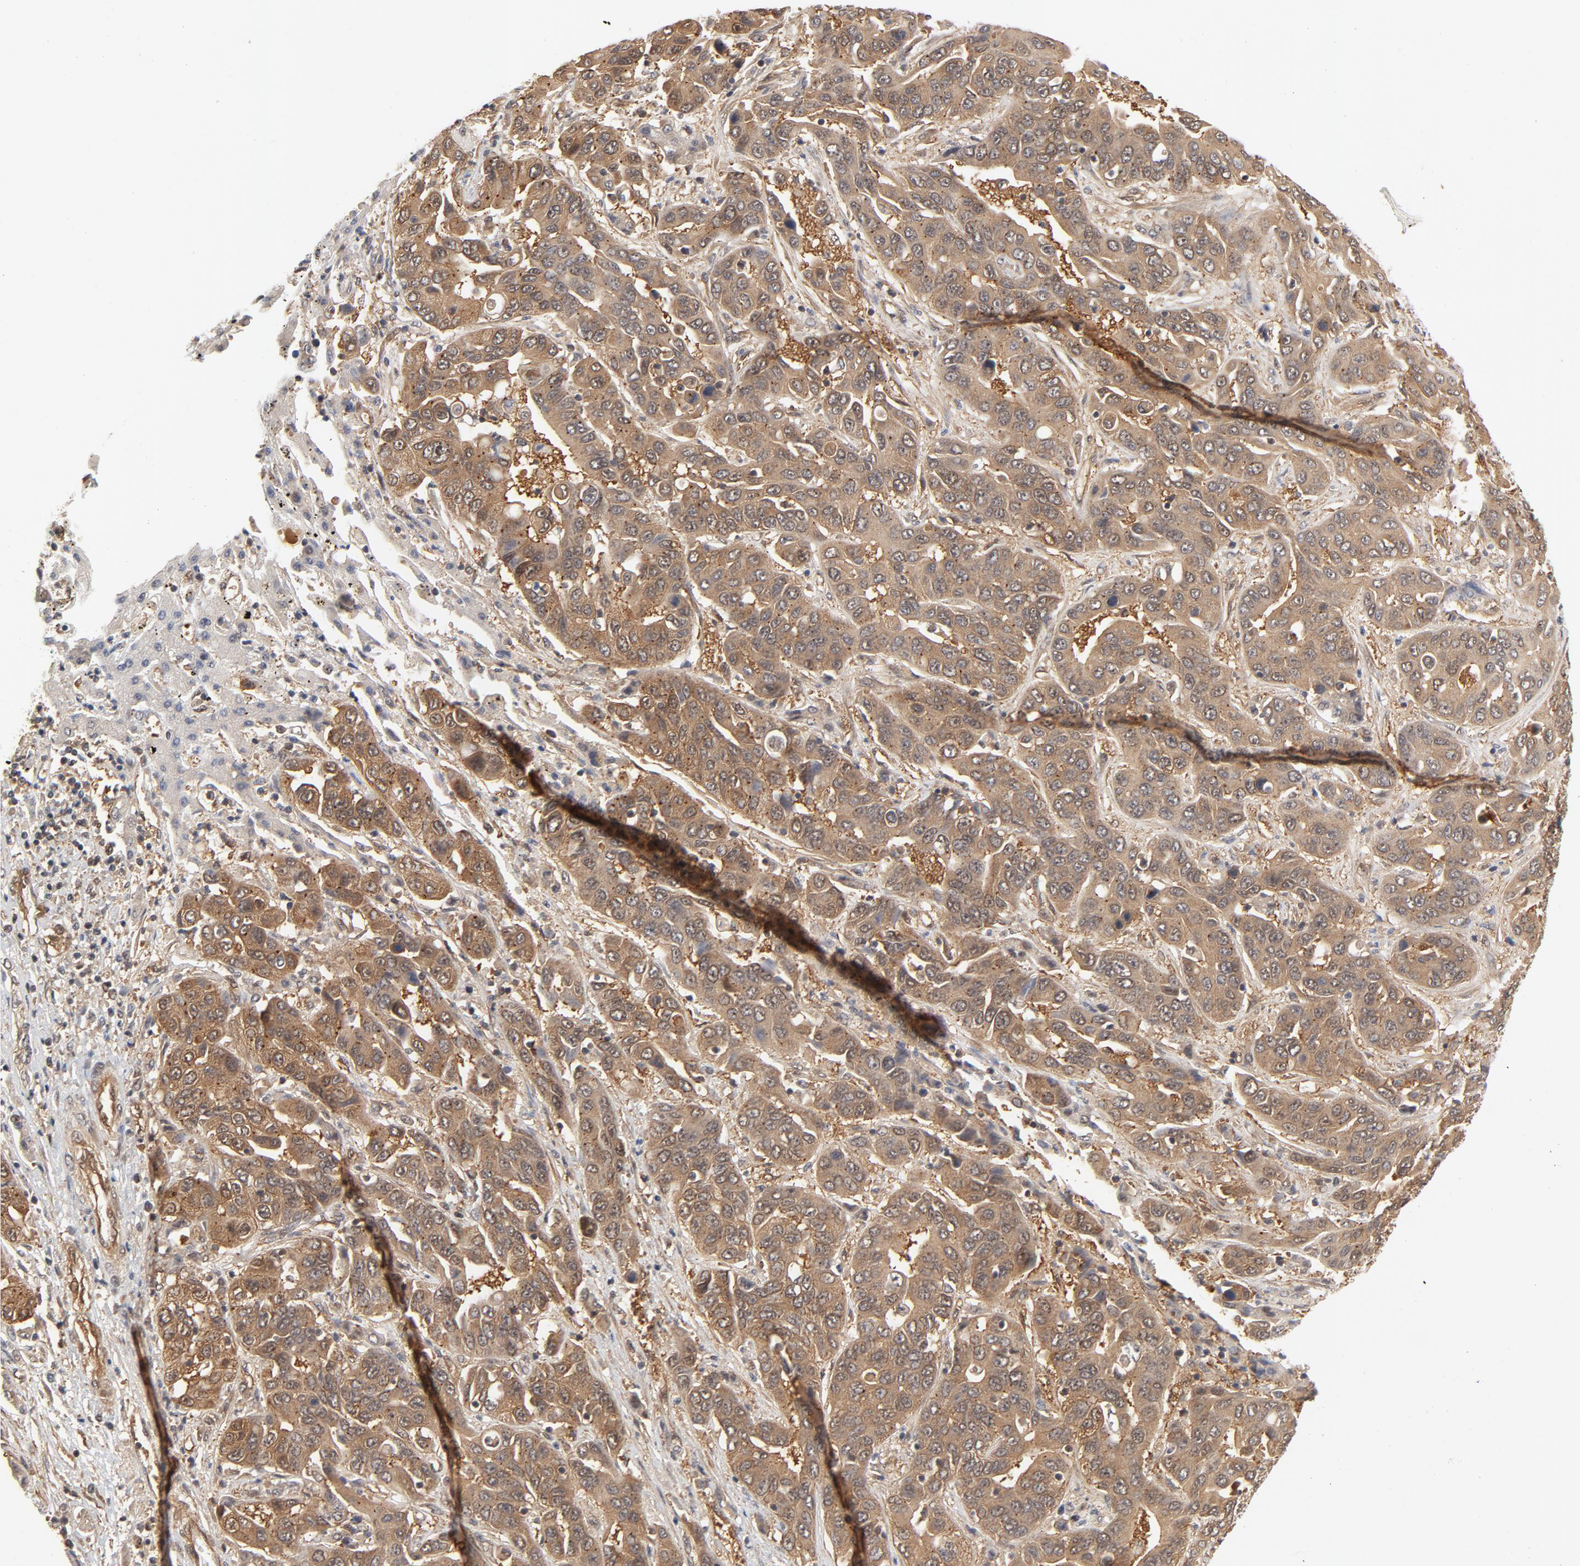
{"staining": {"intensity": "moderate", "quantity": ">75%", "location": "cytoplasmic/membranous"}, "tissue": "liver cancer", "cell_type": "Tumor cells", "image_type": "cancer", "snomed": [{"axis": "morphology", "description": "Cholangiocarcinoma"}, {"axis": "topography", "description": "Liver"}], "caption": "The micrograph reveals a brown stain indicating the presence of a protein in the cytoplasmic/membranous of tumor cells in liver cancer.", "gene": "CDC37", "patient": {"sex": "female", "age": 52}}